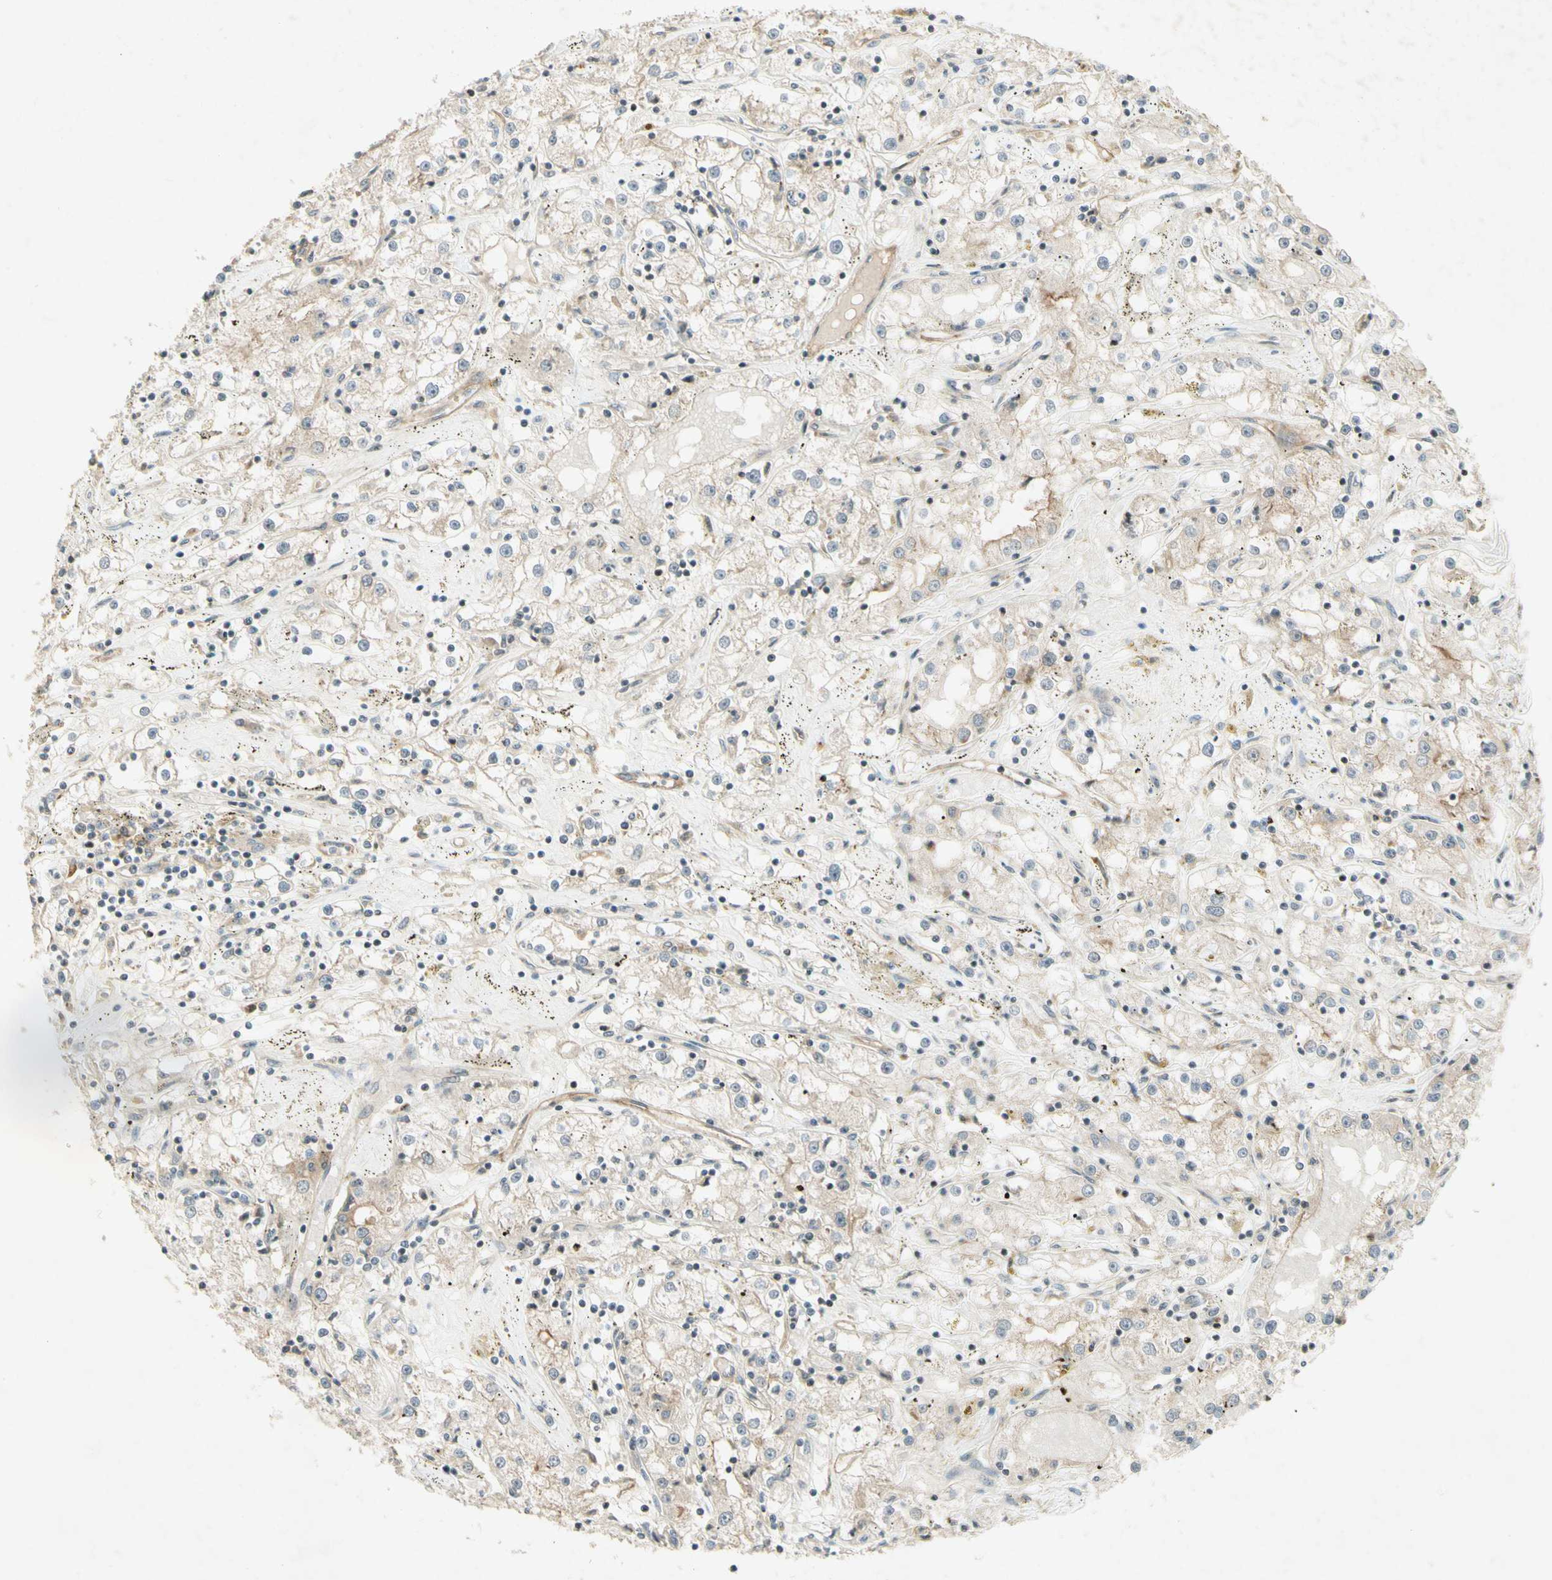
{"staining": {"intensity": "weak", "quantity": "25%-75%", "location": "cytoplasmic/membranous"}, "tissue": "renal cancer", "cell_type": "Tumor cells", "image_type": "cancer", "snomed": [{"axis": "morphology", "description": "Adenocarcinoma, NOS"}, {"axis": "topography", "description": "Kidney"}], "caption": "Immunohistochemical staining of human renal cancer displays low levels of weak cytoplasmic/membranous protein staining in approximately 25%-75% of tumor cells. The staining was performed using DAB (3,3'-diaminobenzidine) to visualize the protein expression in brown, while the nuclei were stained in blue with hematoxylin (Magnification: 20x).", "gene": "ETF1", "patient": {"sex": "male", "age": 56}}